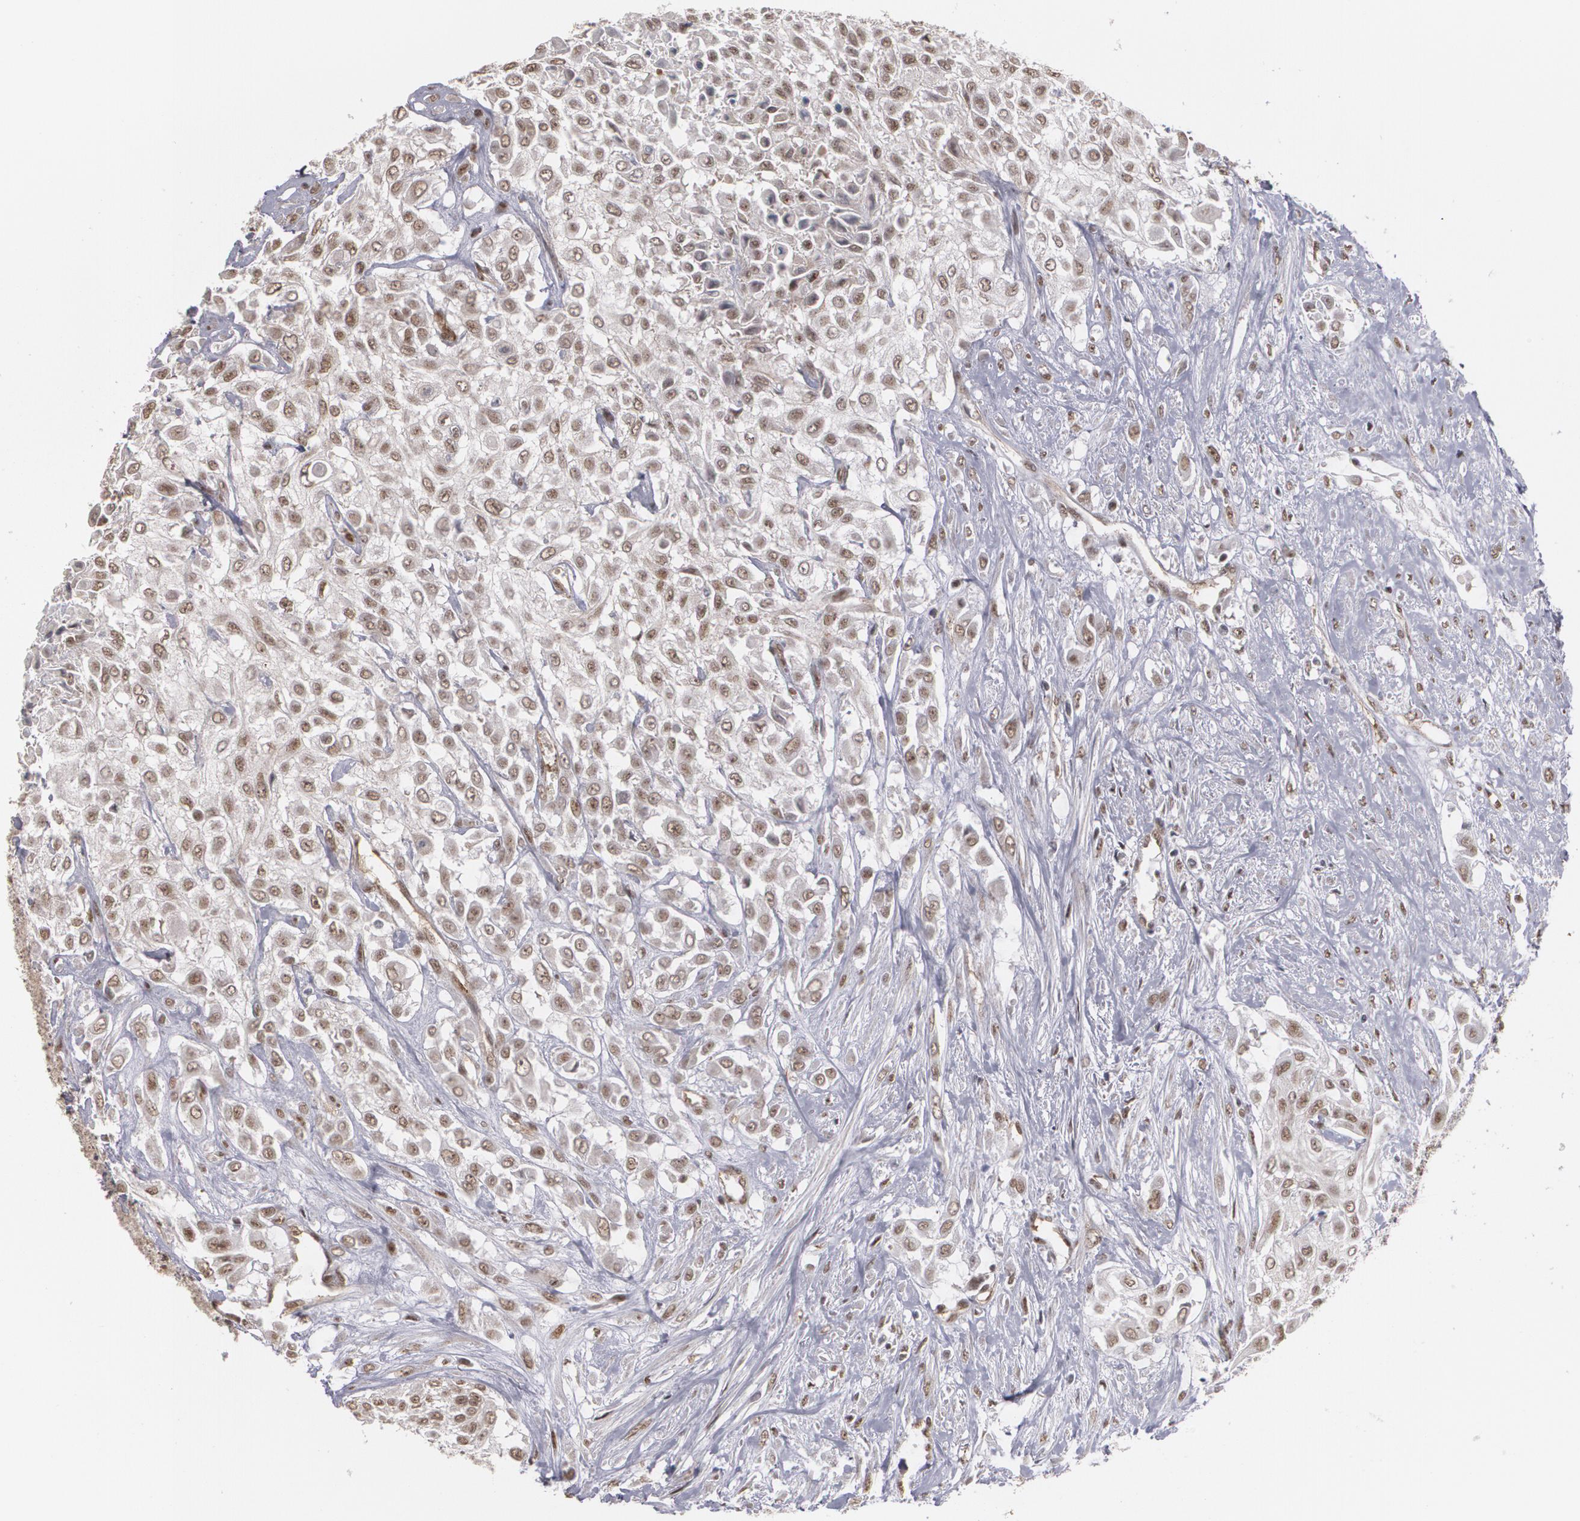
{"staining": {"intensity": "weak", "quantity": ">75%", "location": "nuclear"}, "tissue": "urothelial cancer", "cell_type": "Tumor cells", "image_type": "cancer", "snomed": [{"axis": "morphology", "description": "Urothelial carcinoma, High grade"}, {"axis": "topography", "description": "Urinary bladder"}], "caption": "IHC photomicrograph of human urothelial carcinoma (high-grade) stained for a protein (brown), which shows low levels of weak nuclear positivity in approximately >75% of tumor cells.", "gene": "ZNF75A", "patient": {"sex": "male", "age": 57}}